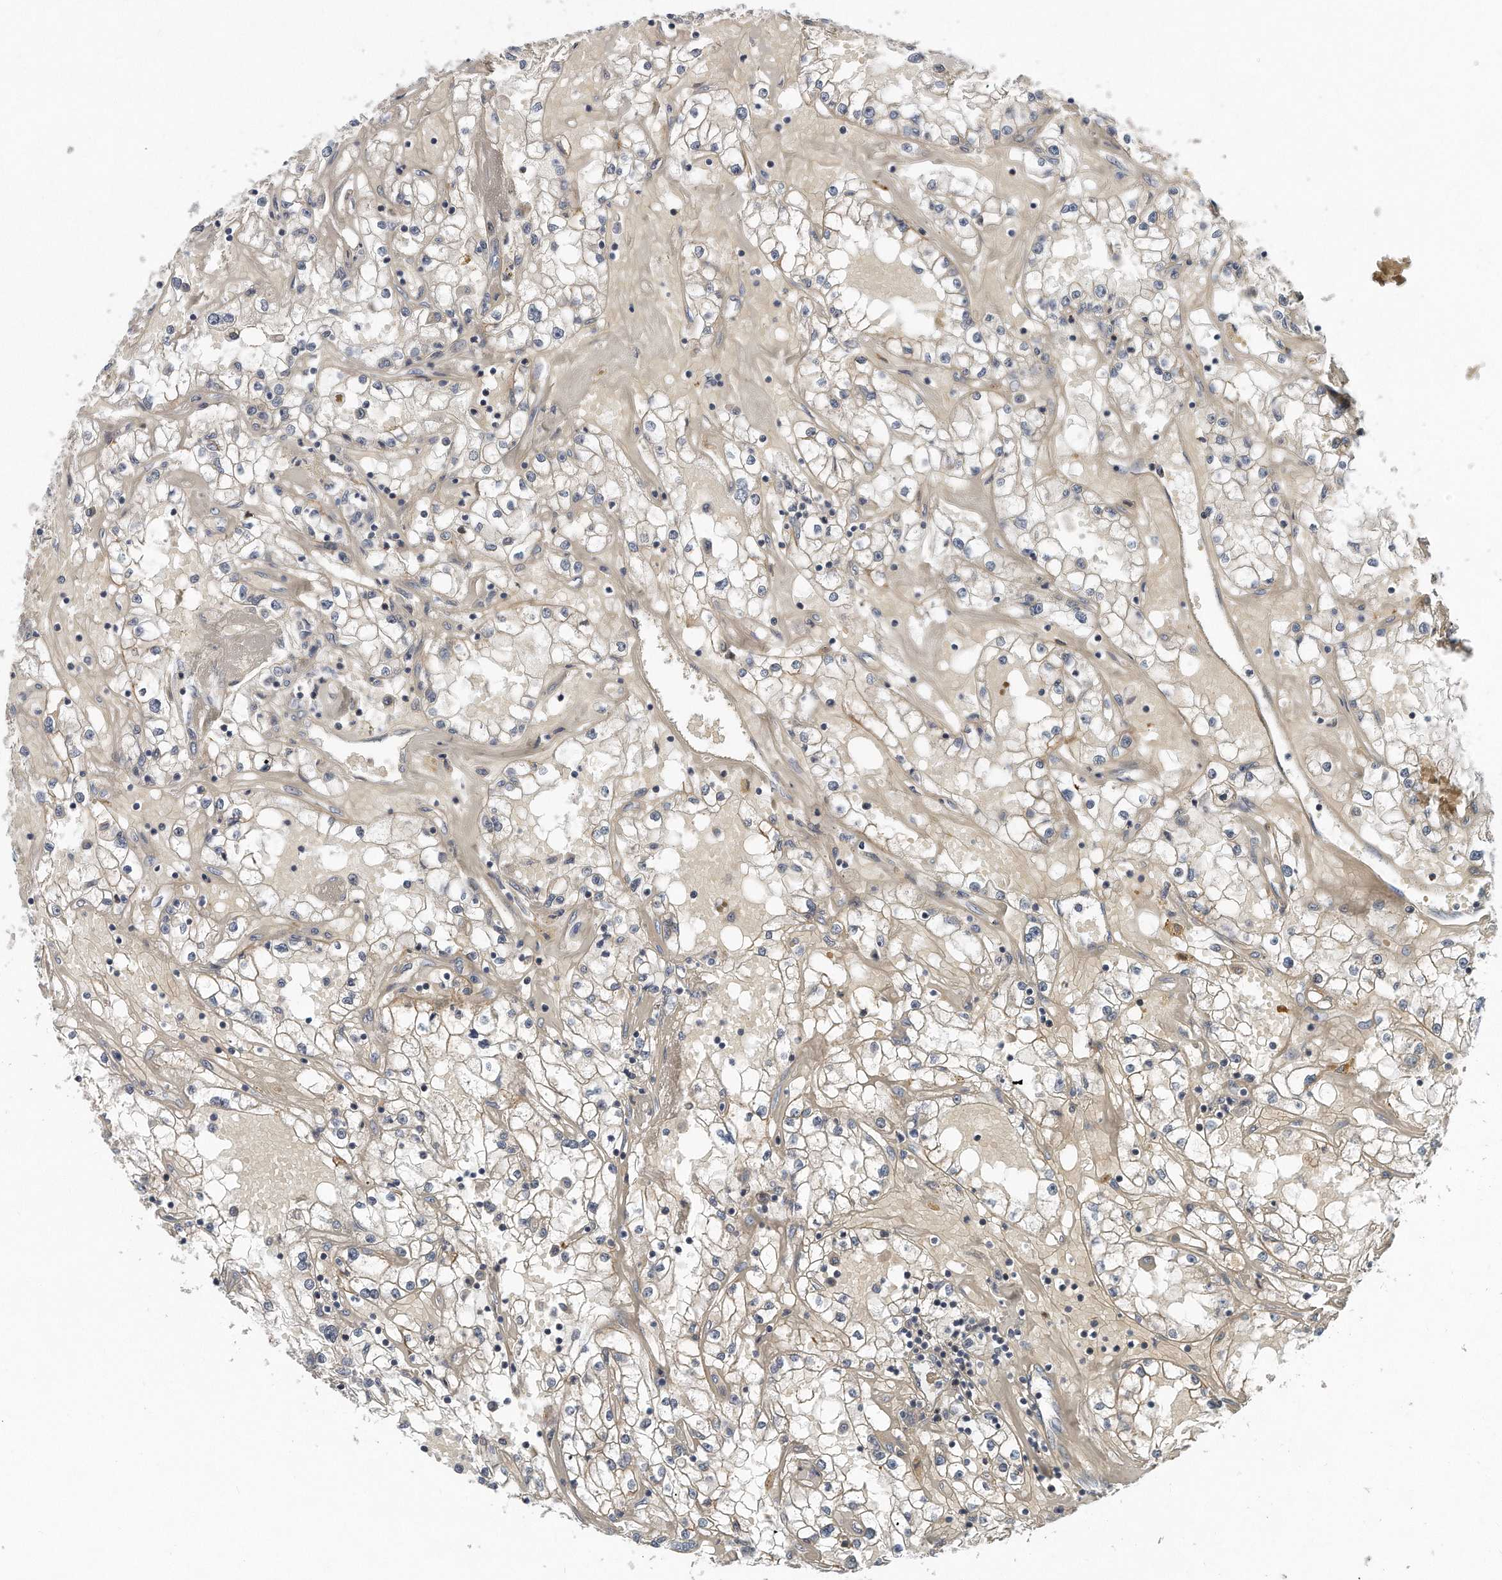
{"staining": {"intensity": "weak", "quantity": "25%-75%", "location": "cytoplasmic/membranous"}, "tissue": "renal cancer", "cell_type": "Tumor cells", "image_type": "cancer", "snomed": [{"axis": "morphology", "description": "Adenocarcinoma, NOS"}, {"axis": "topography", "description": "Kidney"}], "caption": "High-magnification brightfield microscopy of renal cancer stained with DAB (3,3'-diaminobenzidine) (brown) and counterstained with hematoxylin (blue). tumor cells exhibit weak cytoplasmic/membranous positivity is identified in approximately25%-75% of cells. (Stains: DAB (3,3'-diaminobenzidine) in brown, nuclei in blue, Microscopy: brightfield microscopy at high magnification).", "gene": "PCDH8", "patient": {"sex": "male", "age": 56}}